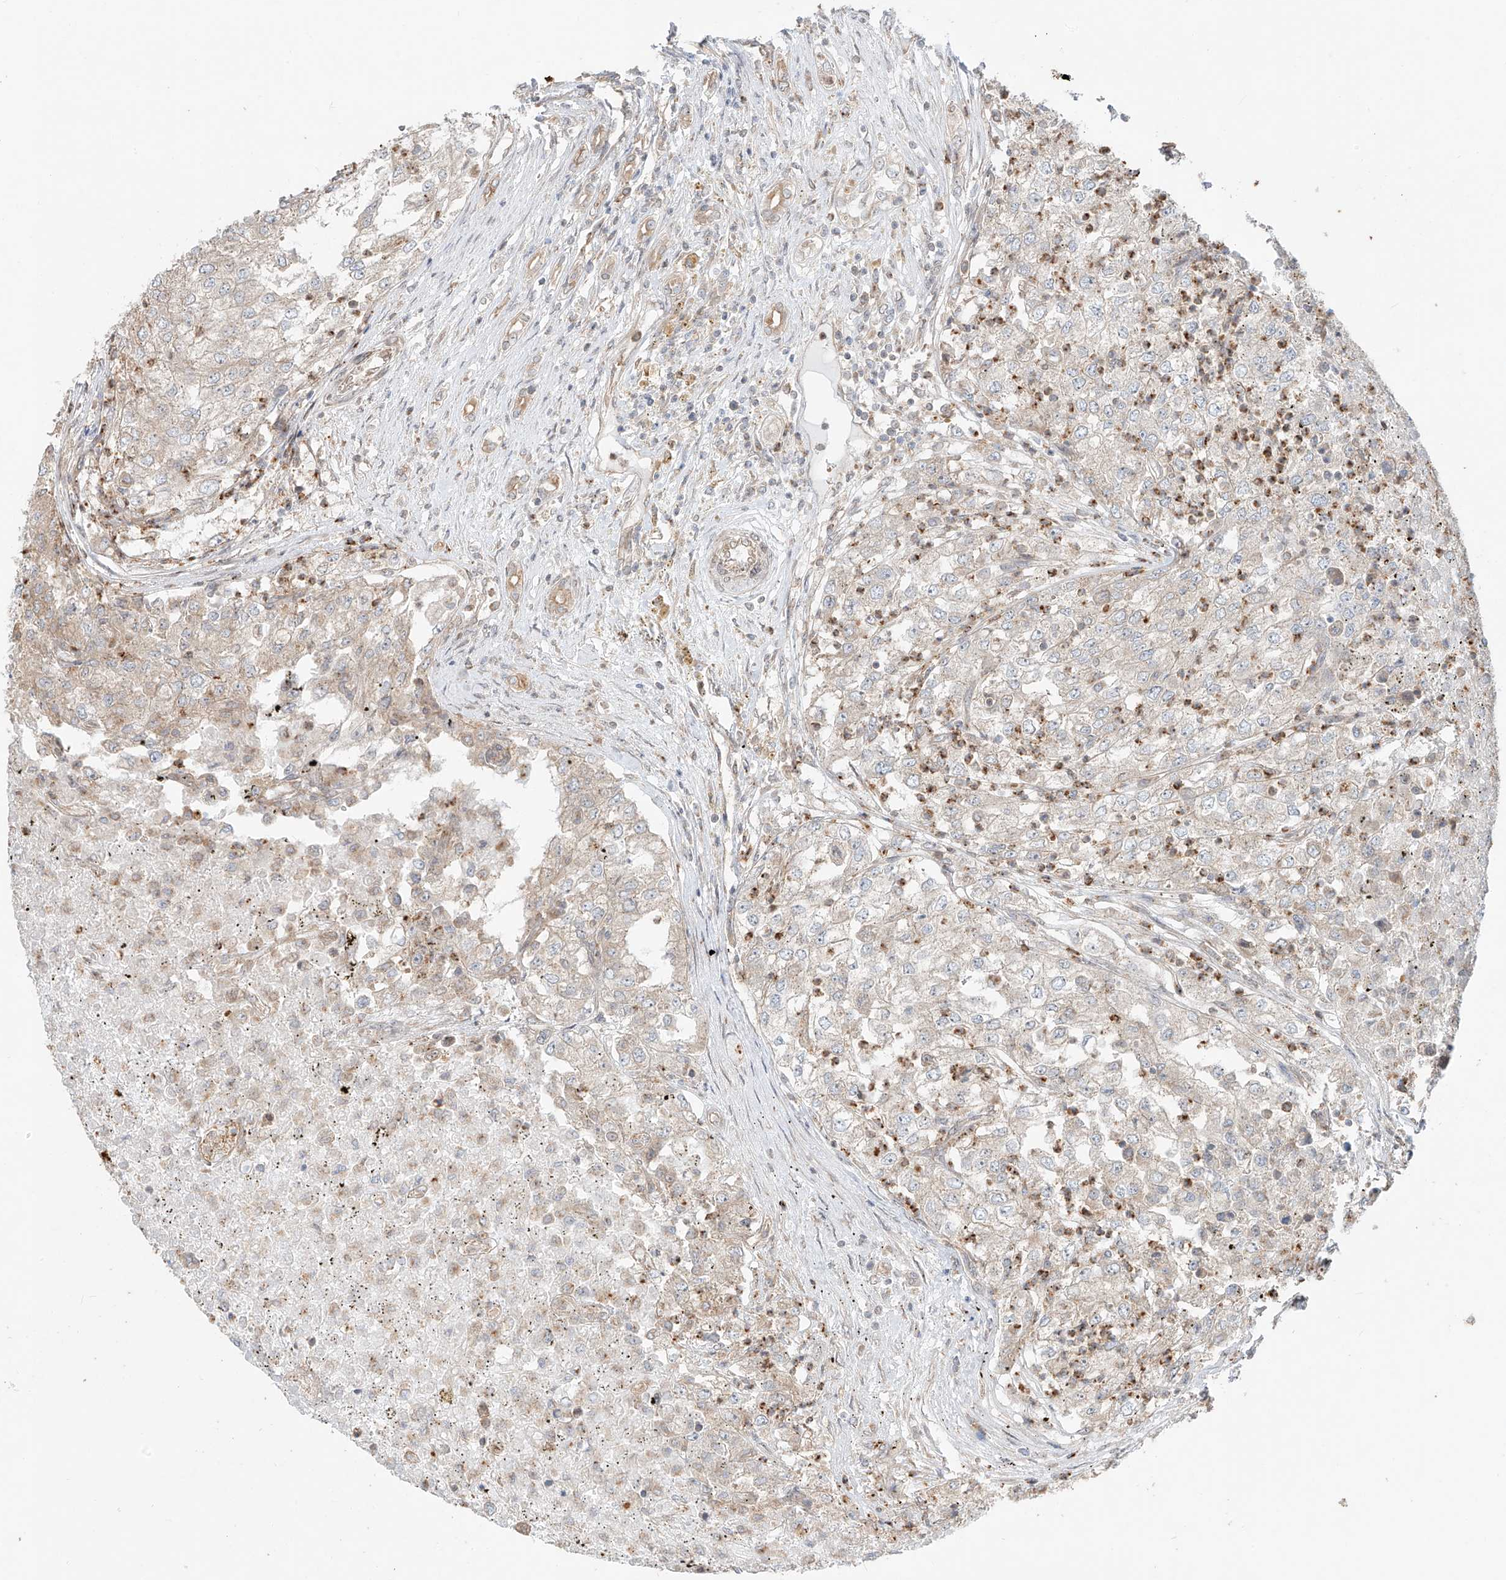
{"staining": {"intensity": "negative", "quantity": "none", "location": "none"}, "tissue": "renal cancer", "cell_type": "Tumor cells", "image_type": "cancer", "snomed": [{"axis": "morphology", "description": "Adenocarcinoma, NOS"}, {"axis": "topography", "description": "Kidney"}], "caption": "High power microscopy image of an IHC micrograph of adenocarcinoma (renal), revealing no significant positivity in tumor cells. (Brightfield microscopy of DAB (3,3'-diaminobenzidine) immunohistochemistry (IHC) at high magnification).", "gene": "CEP162", "patient": {"sex": "female", "age": 54}}